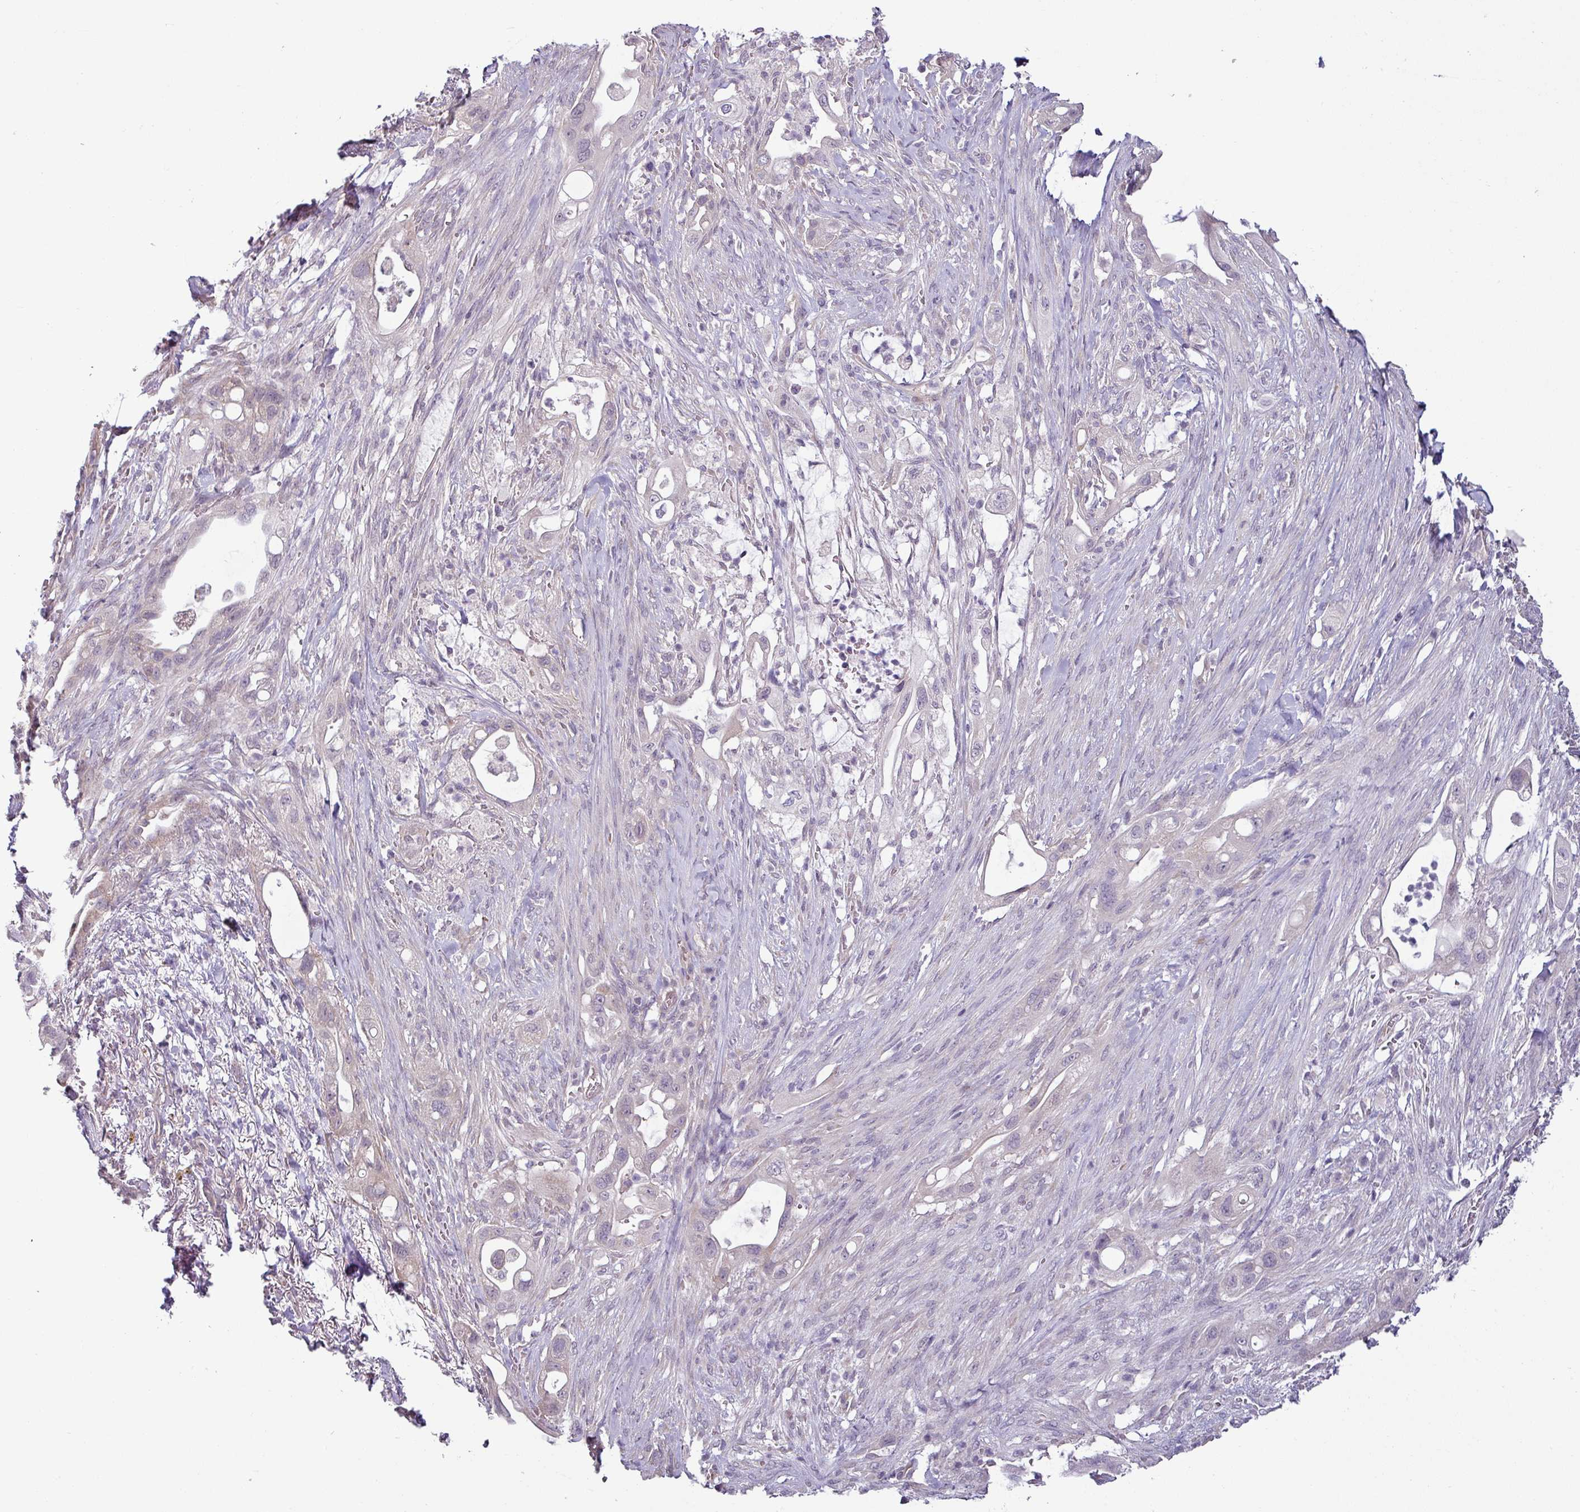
{"staining": {"intensity": "negative", "quantity": "none", "location": "none"}, "tissue": "pancreatic cancer", "cell_type": "Tumor cells", "image_type": "cancer", "snomed": [{"axis": "morphology", "description": "Adenocarcinoma, NOS"}, {"axis": "topography", "description": "Pancreas"}], "caption": "An immunohistochemistry photomicrograph of pancreatic cancer (adenocarcinoma) is shown. There is no staining in tumor cells of pancreatic cancer (adenocarcinoma). (DAB (3,3'-diaminobenzidine) IHC with hematoxylin counter stain).", "gene": "OR52D1", "patient": {"sex": "male", "age": 44}}